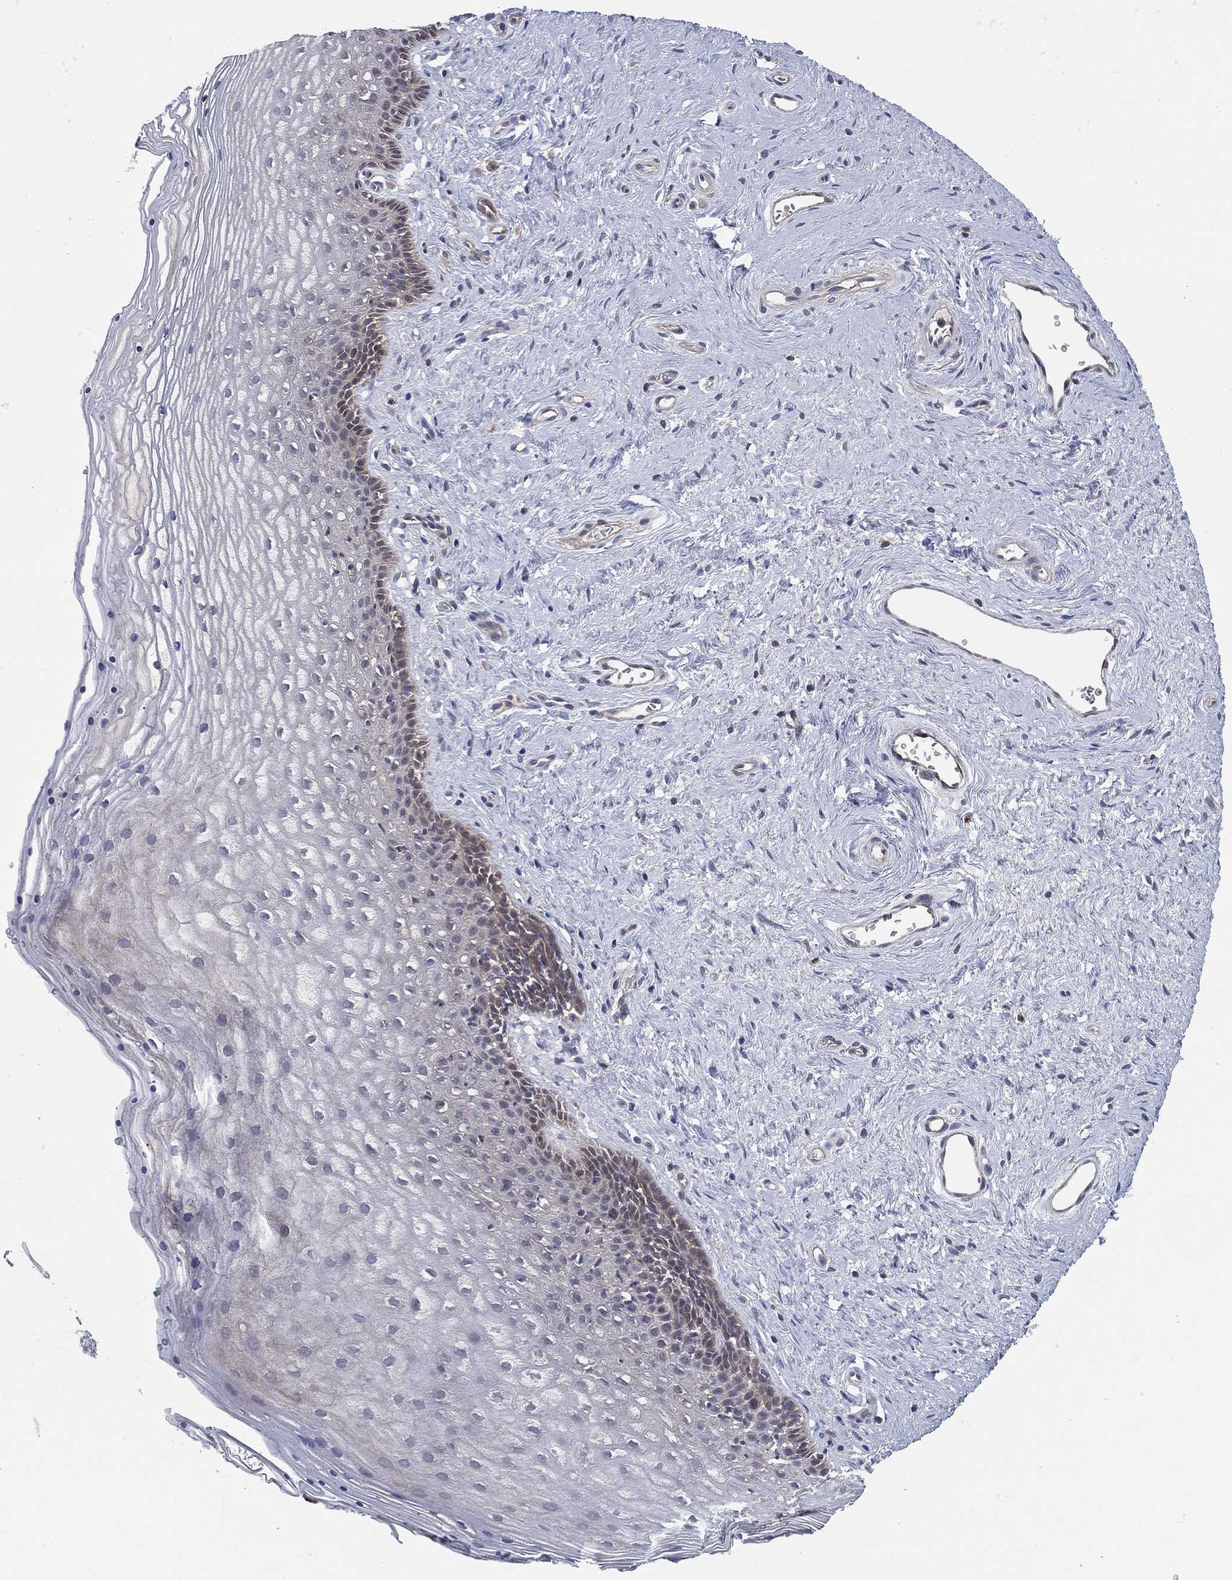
{"staining": {"intensity": "strong", "quantity": "<25%", "location": "cytoplasmic/membranous"}, "tissue": "vagina", "cell_type": "Squamous epithelial cells", "image_type": "normal", "snomed": [{"axis": "morphology", "description": "Normal tissue, NOS"}, {"axis": "topography", "description": "Vagina"}], "caption": "Protein staining exhibits strong cytoplasmic/membranous staining in approximately <25% of squamous epithelial cells in normal vagina. The staining was performed using DAB, with brown indicating positive protein expression. Nuclei are stained blue with hematoxylin.", "gene": "SMPD3", "patient": {"sex": "female", "age": 45}}